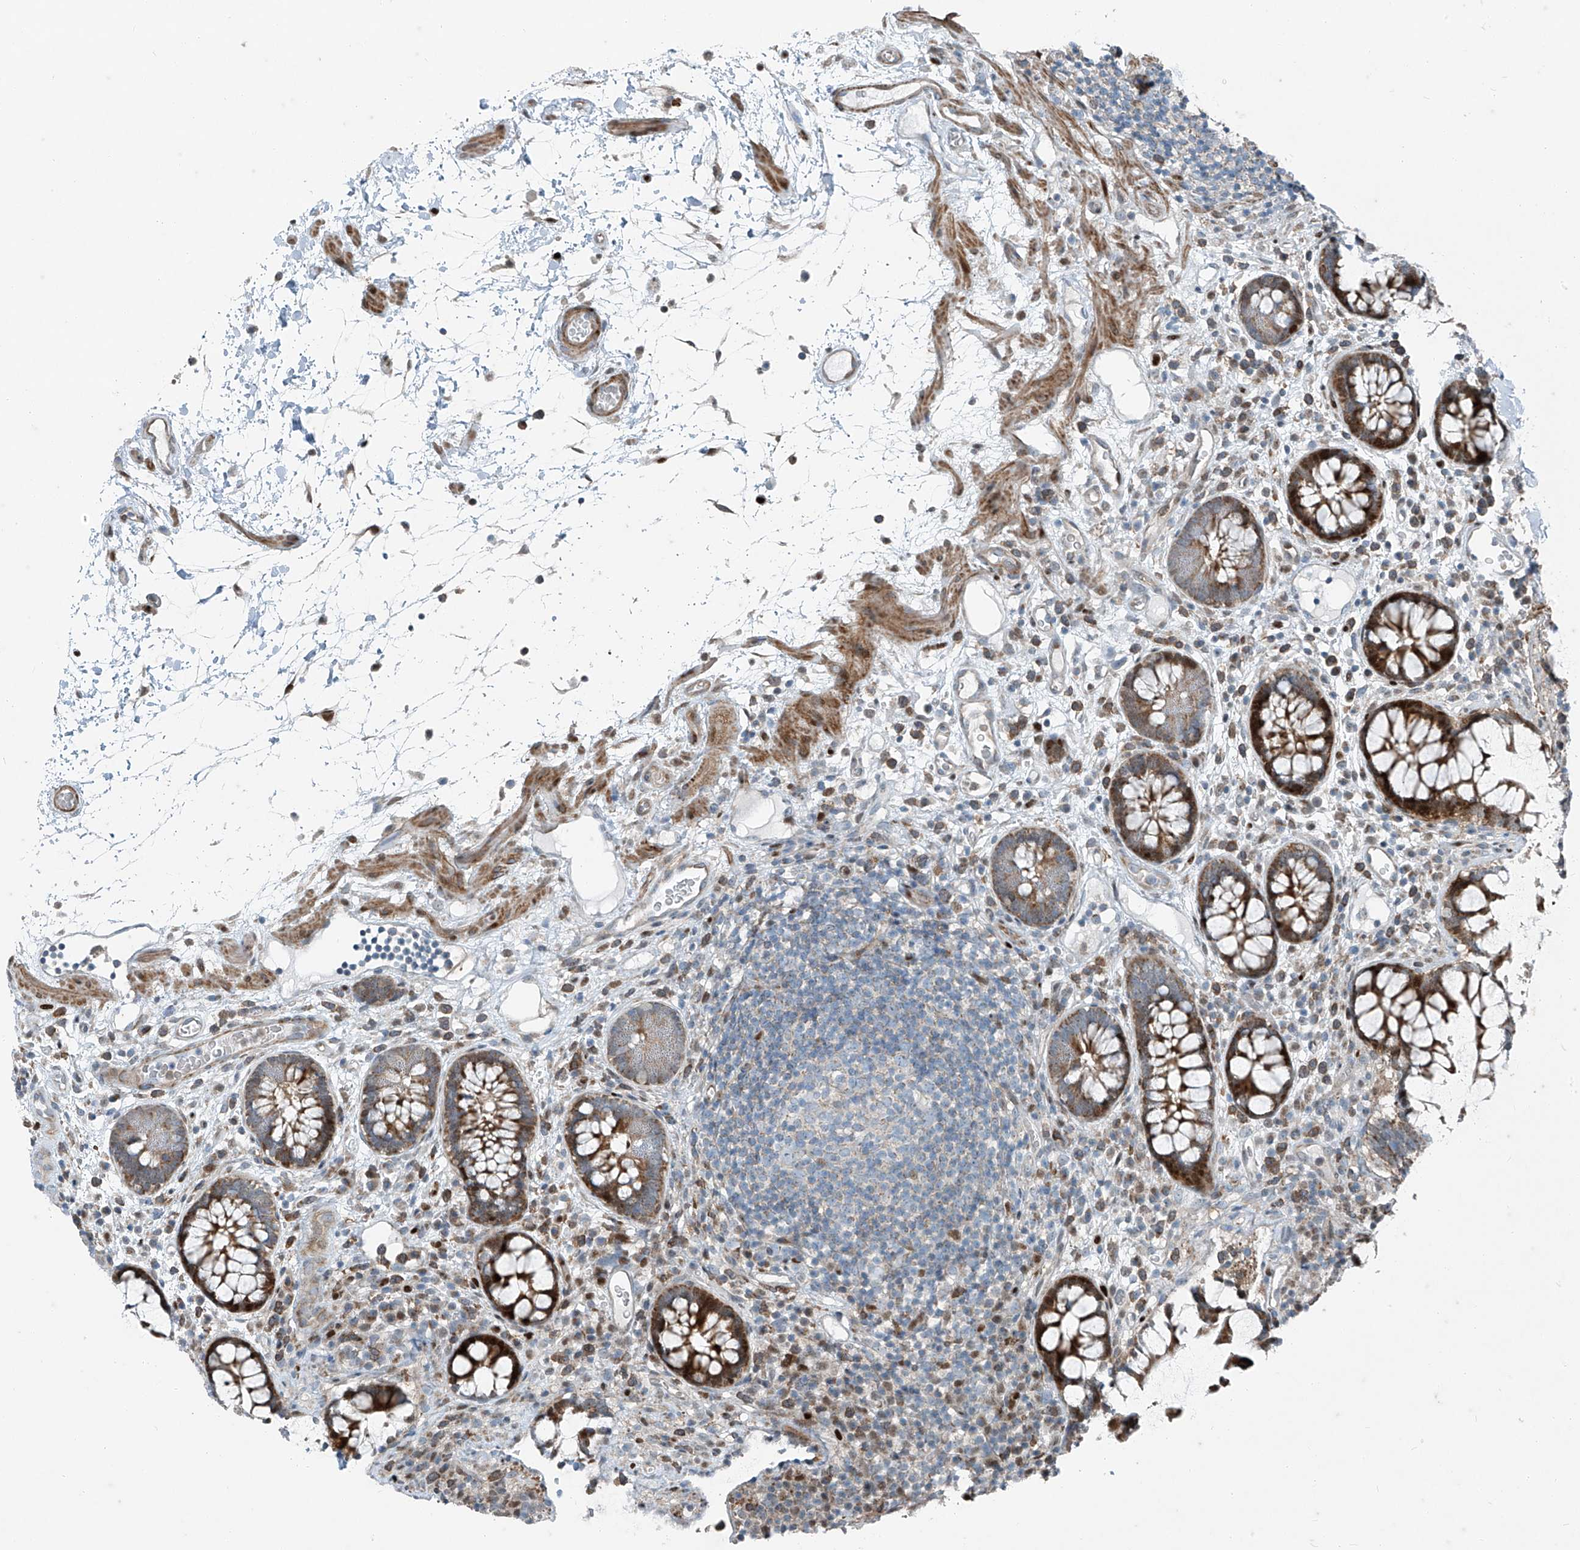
{"staining": {"intensity": "strong", "quantity": "25%-75%", "location": "cytoplasmic/membranous"}, "tissue": "colon", "cell_type": "Endothelial cells", "image_type": "normal", "snomed": [{"axis": "morphology", "description": "Normal tissue, NOS"}, {"axis": "topography", "description": "Colon"}], "caption": "Endothelial cells reveal high levels of strong cytoplasmic/membranous staining in about 25%-75% of cells in unremarkable human colon. (IHC, brightfield microscopy, high magnification).", "gene": "PPCS", "patient": {"sex": "female", "age": 79}}